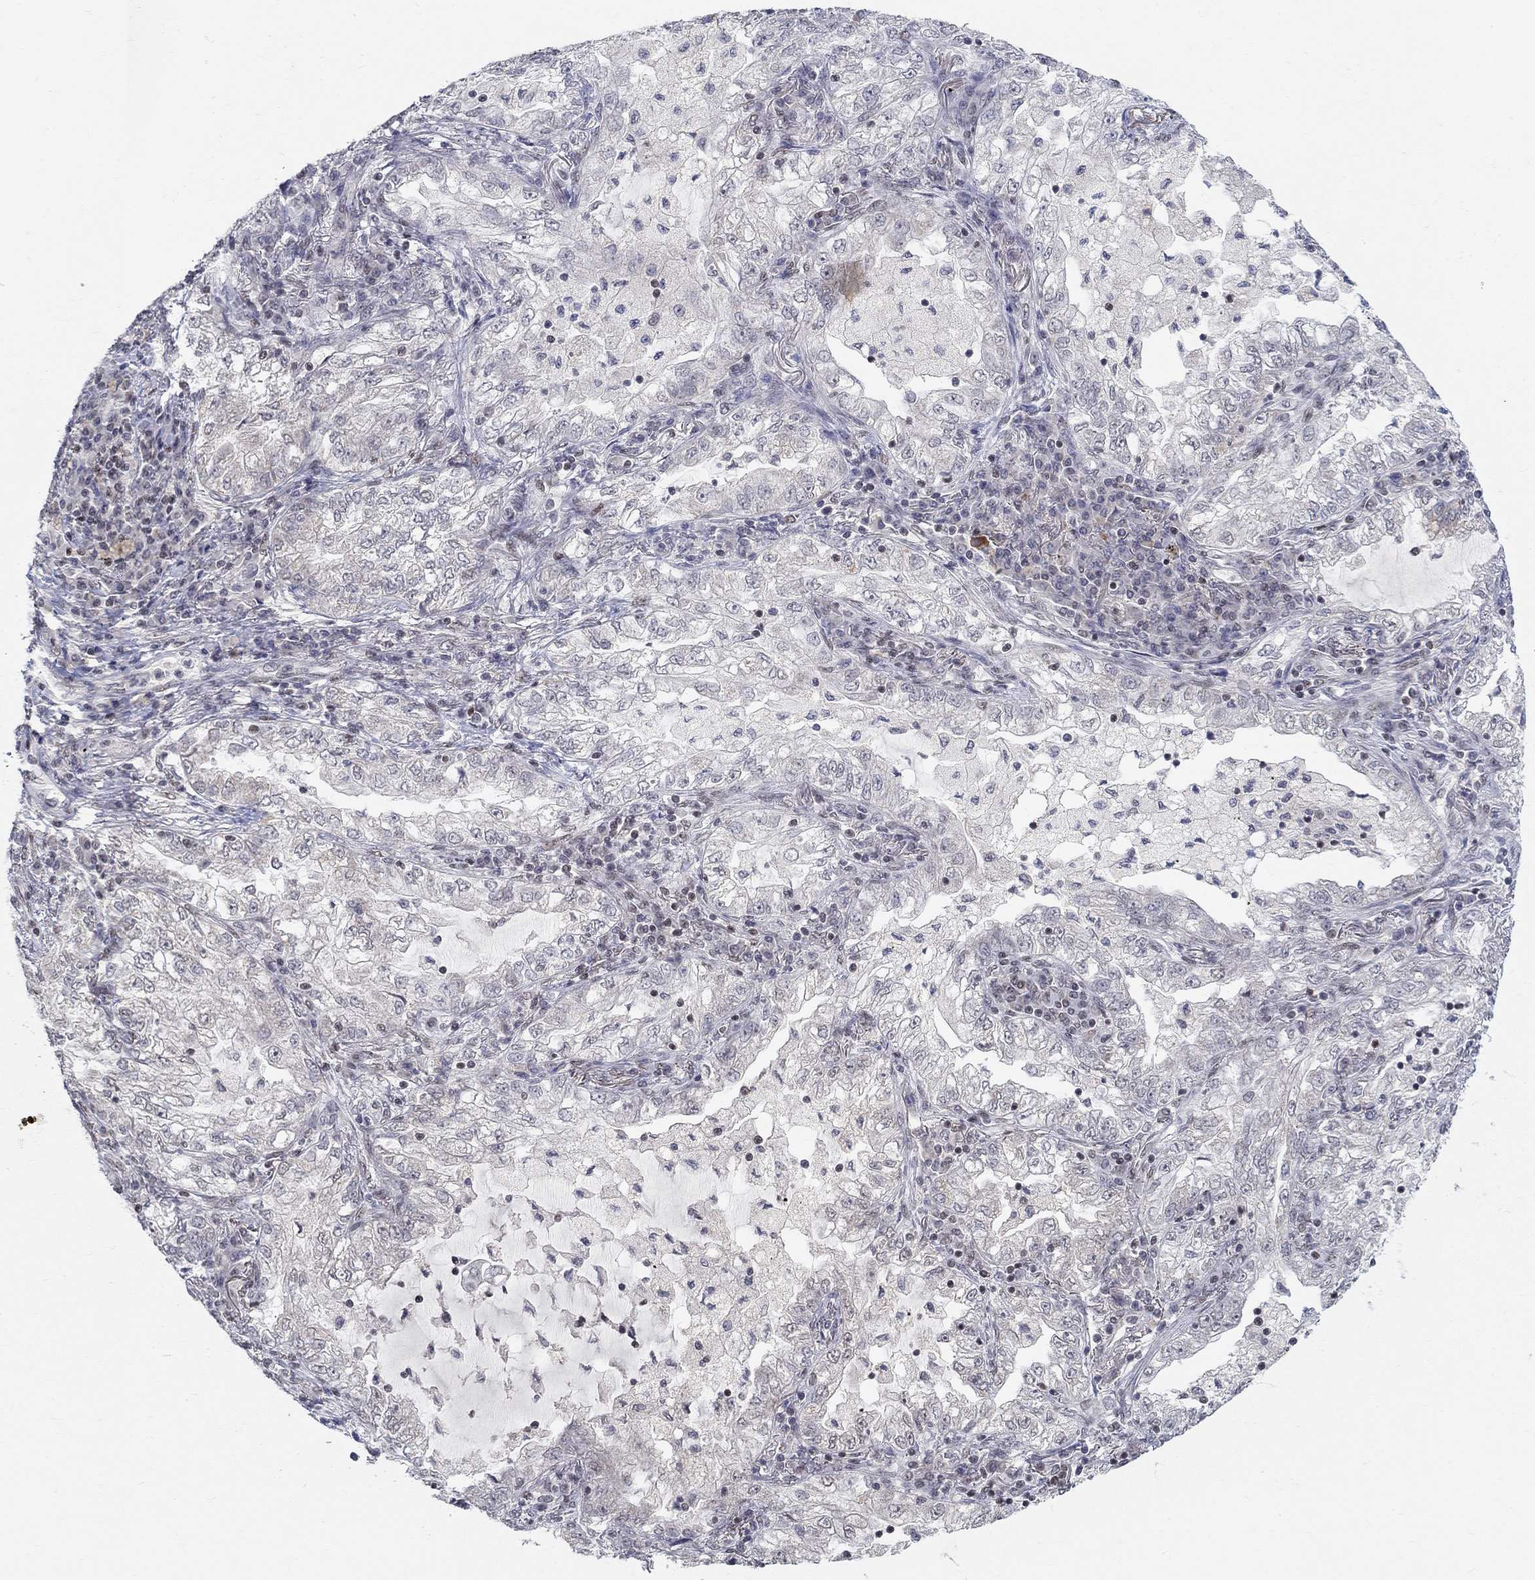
{"staining": {"intensity": "weak", "quantity": "<25%", "location": "cytoplasmic/membranous"}, "tissue": "lung cancer", "cell_type": "Tumor cells", "image_type": "cancer", "snomed": [{"axis": "morphology", "description": "Adenocarcinoma, NOS"}, {"axis": "topography", "description": "Lung"}], "caption": "Tumor cells show no significant positivity in lung cancer (adenocarcinoma).", "gene": "KLF12", "patient": {"sex": "female", "age": 73}}